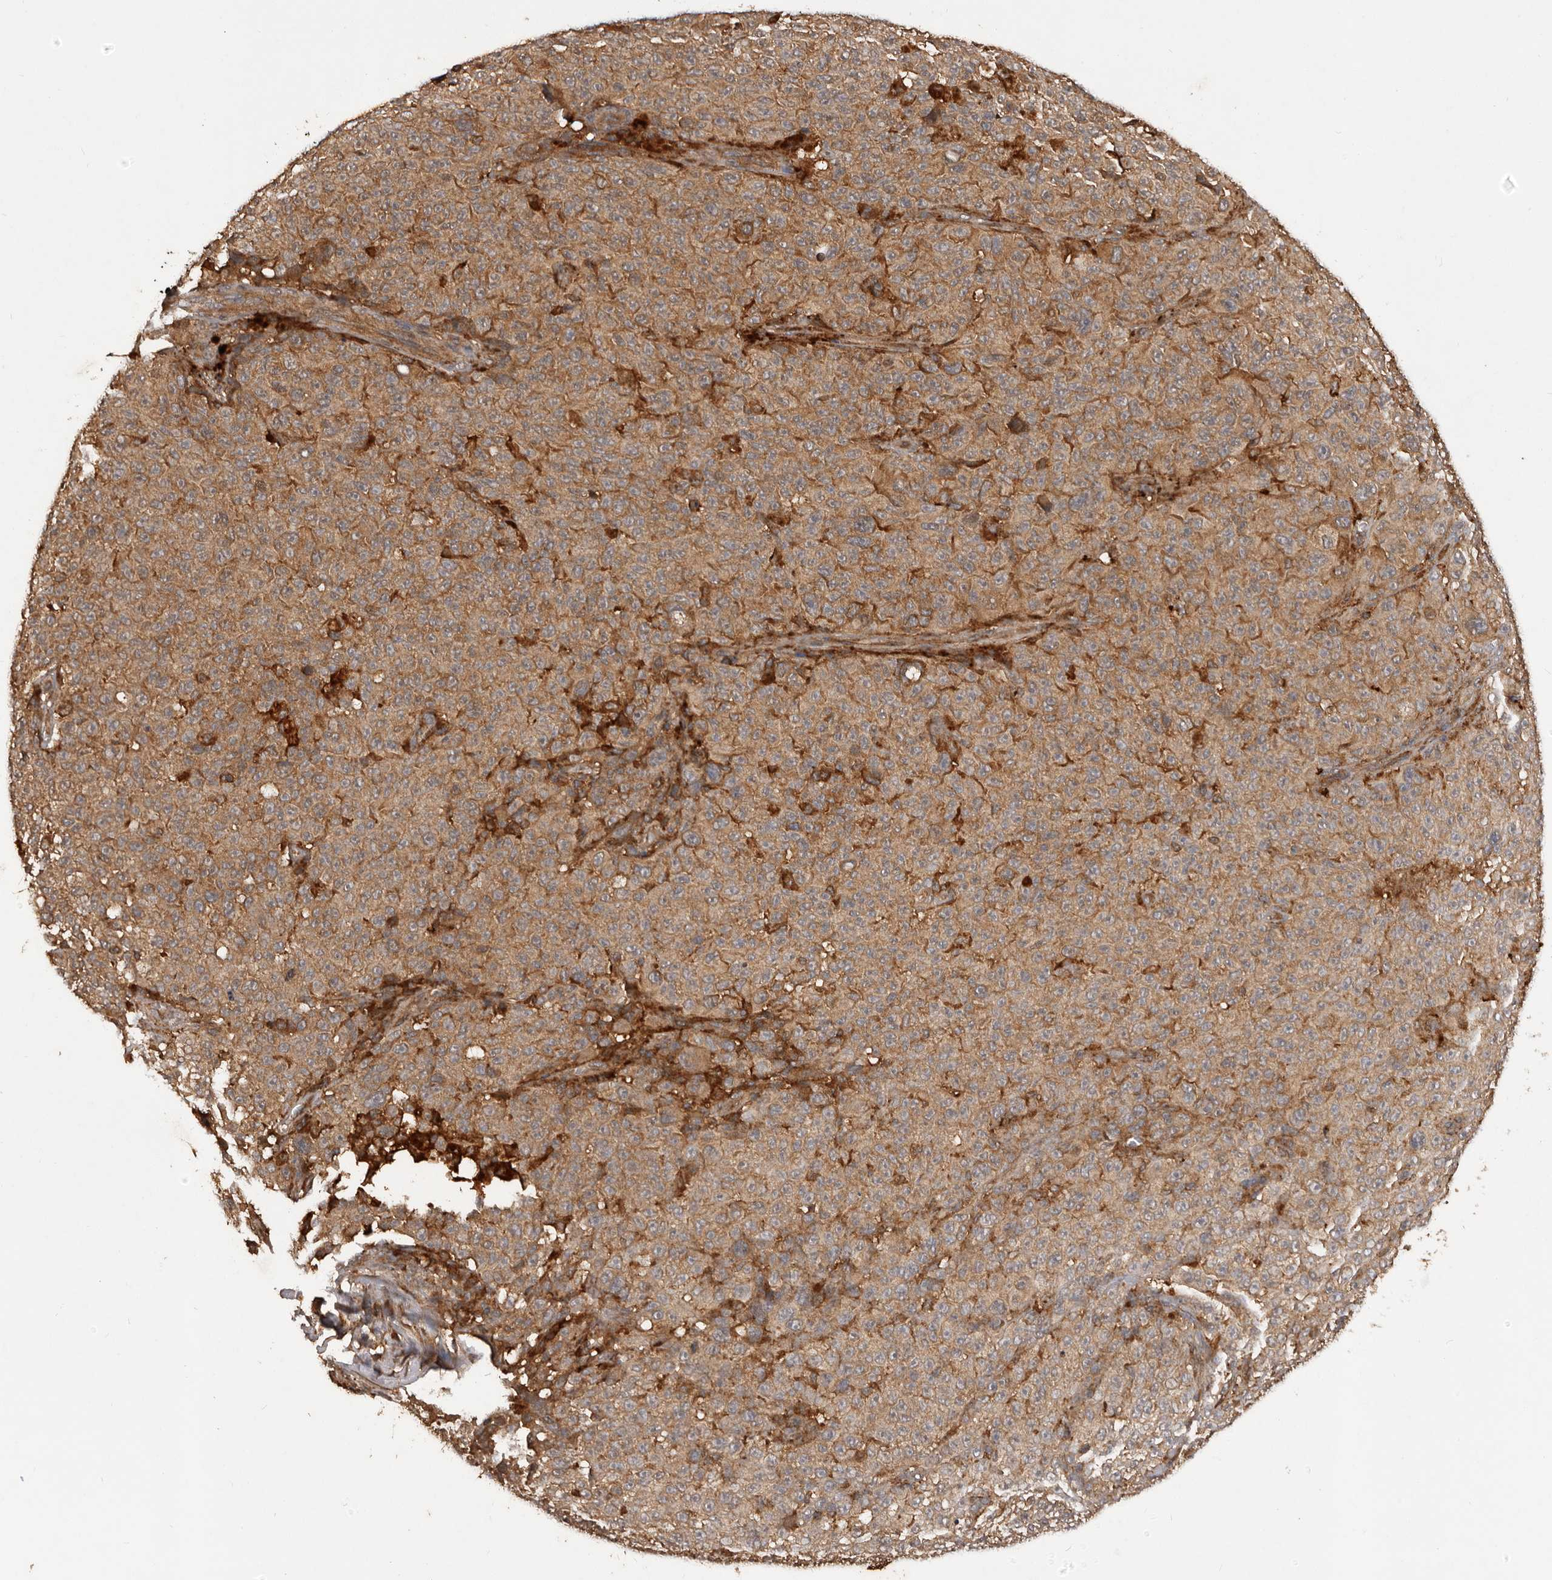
{"staining": {"intensity": "moderate", "quantity": ">75%", "location": "cytoplasmic/membranous"}, "tissue": "melanoma", "cell_type": "Tumor cells", "image_type": "cancer", "snomed": [{"axis": "morphology", "description": "Malignant melanoma, NOS"}, {"axis": "topography", "description": "Skin"}], "caption": "DAB immunohistochemical staining of human melanoma displays moderate cytoplasmic/membranous protein expression in approximately >75% of tumor cells.", "gene": "SLC22A3", "patient": {"sex": "female", "age": 82}}